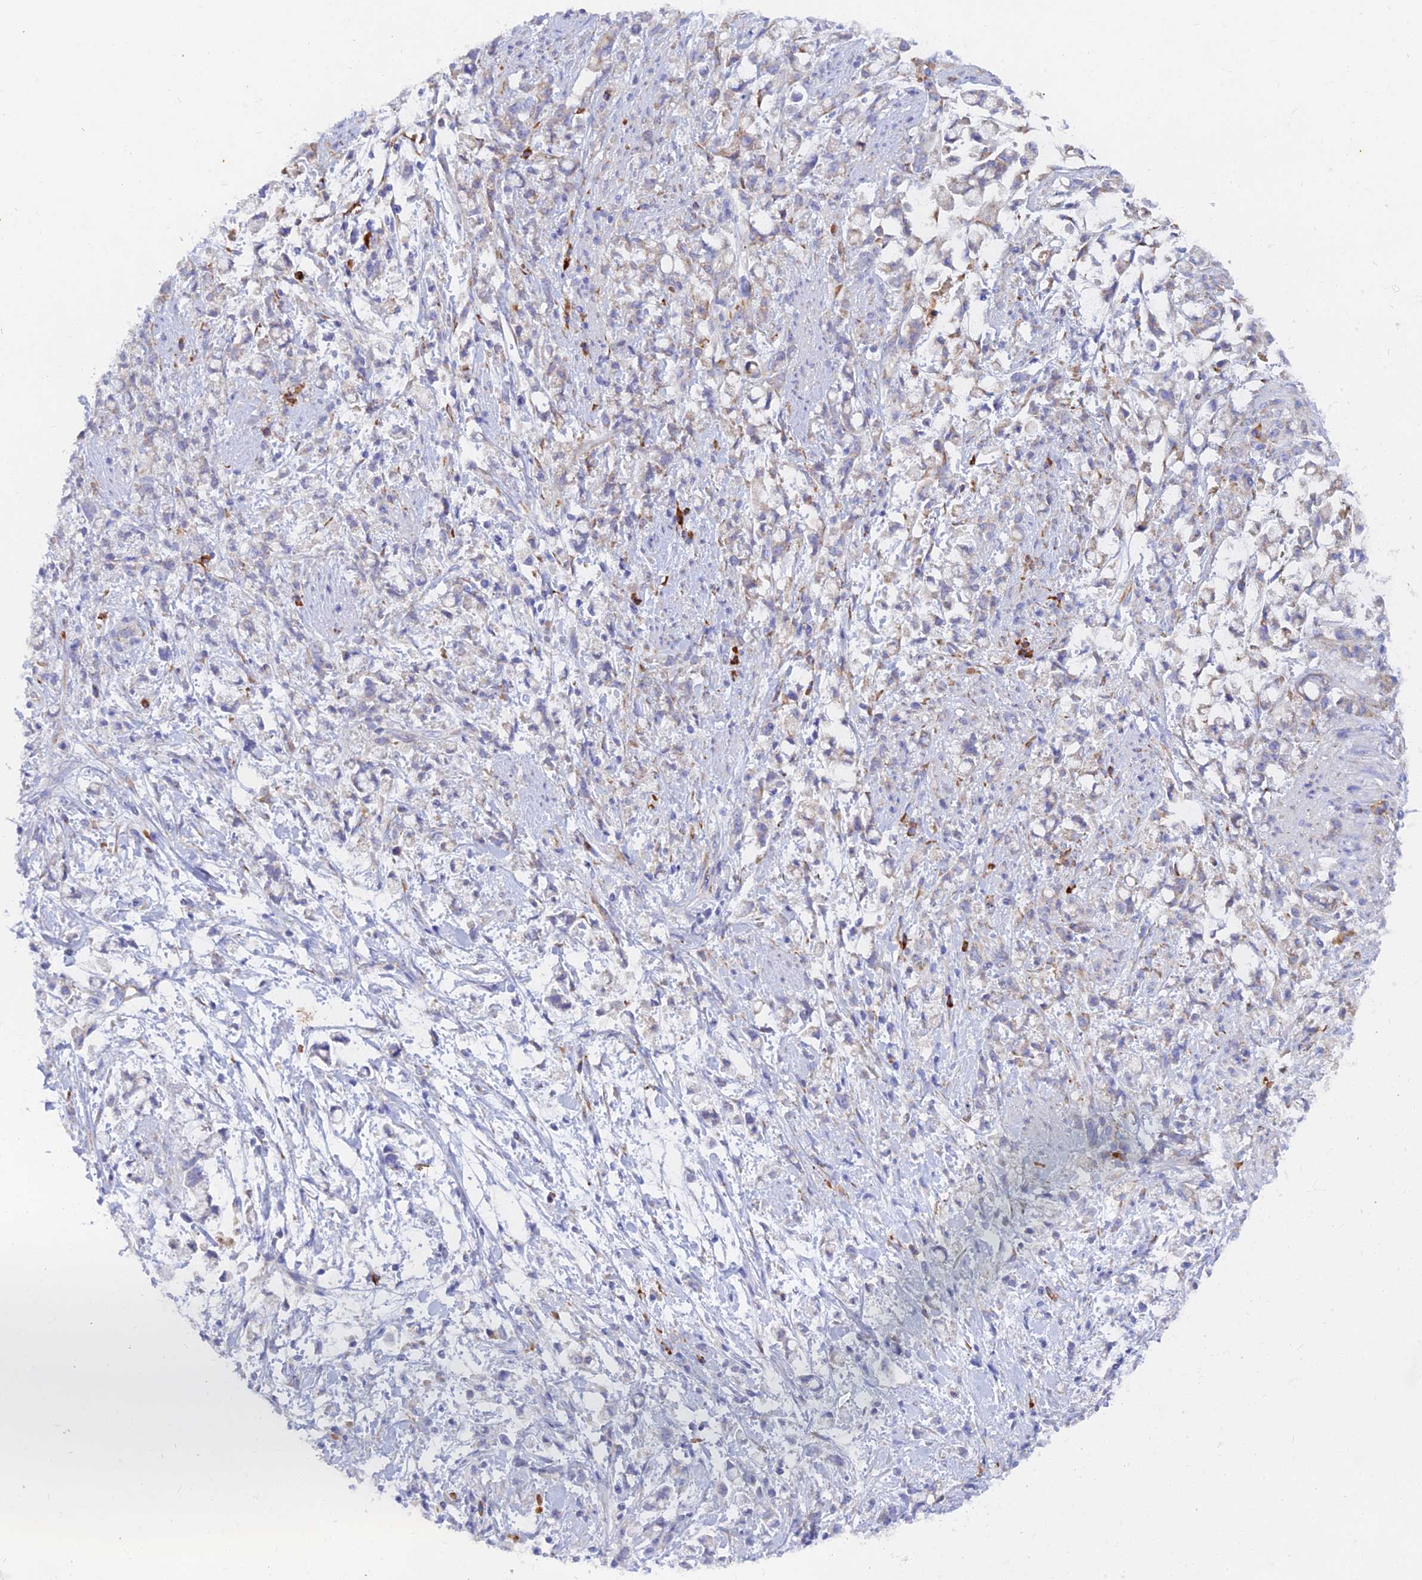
{"staining": {"intensity": "negative", "quantity": "none", "location": "none"}, "tissue": "stomach cancer", "cell_type": "Tumor cells", "image_type": "cancer", "snomed": [{"axis": "morphology", "description": "Adenocarcinoma, NOS"}, {"axis": "topography", "description": "Stomach"}], "caption": "Tumor cells show no significant positivity in stomach cancer. (Immunohistochemistry (ihc), brightfield microscopy, high magnification).", "gene": "WDR35", "patient": {"sex": "female", "age": 60}}